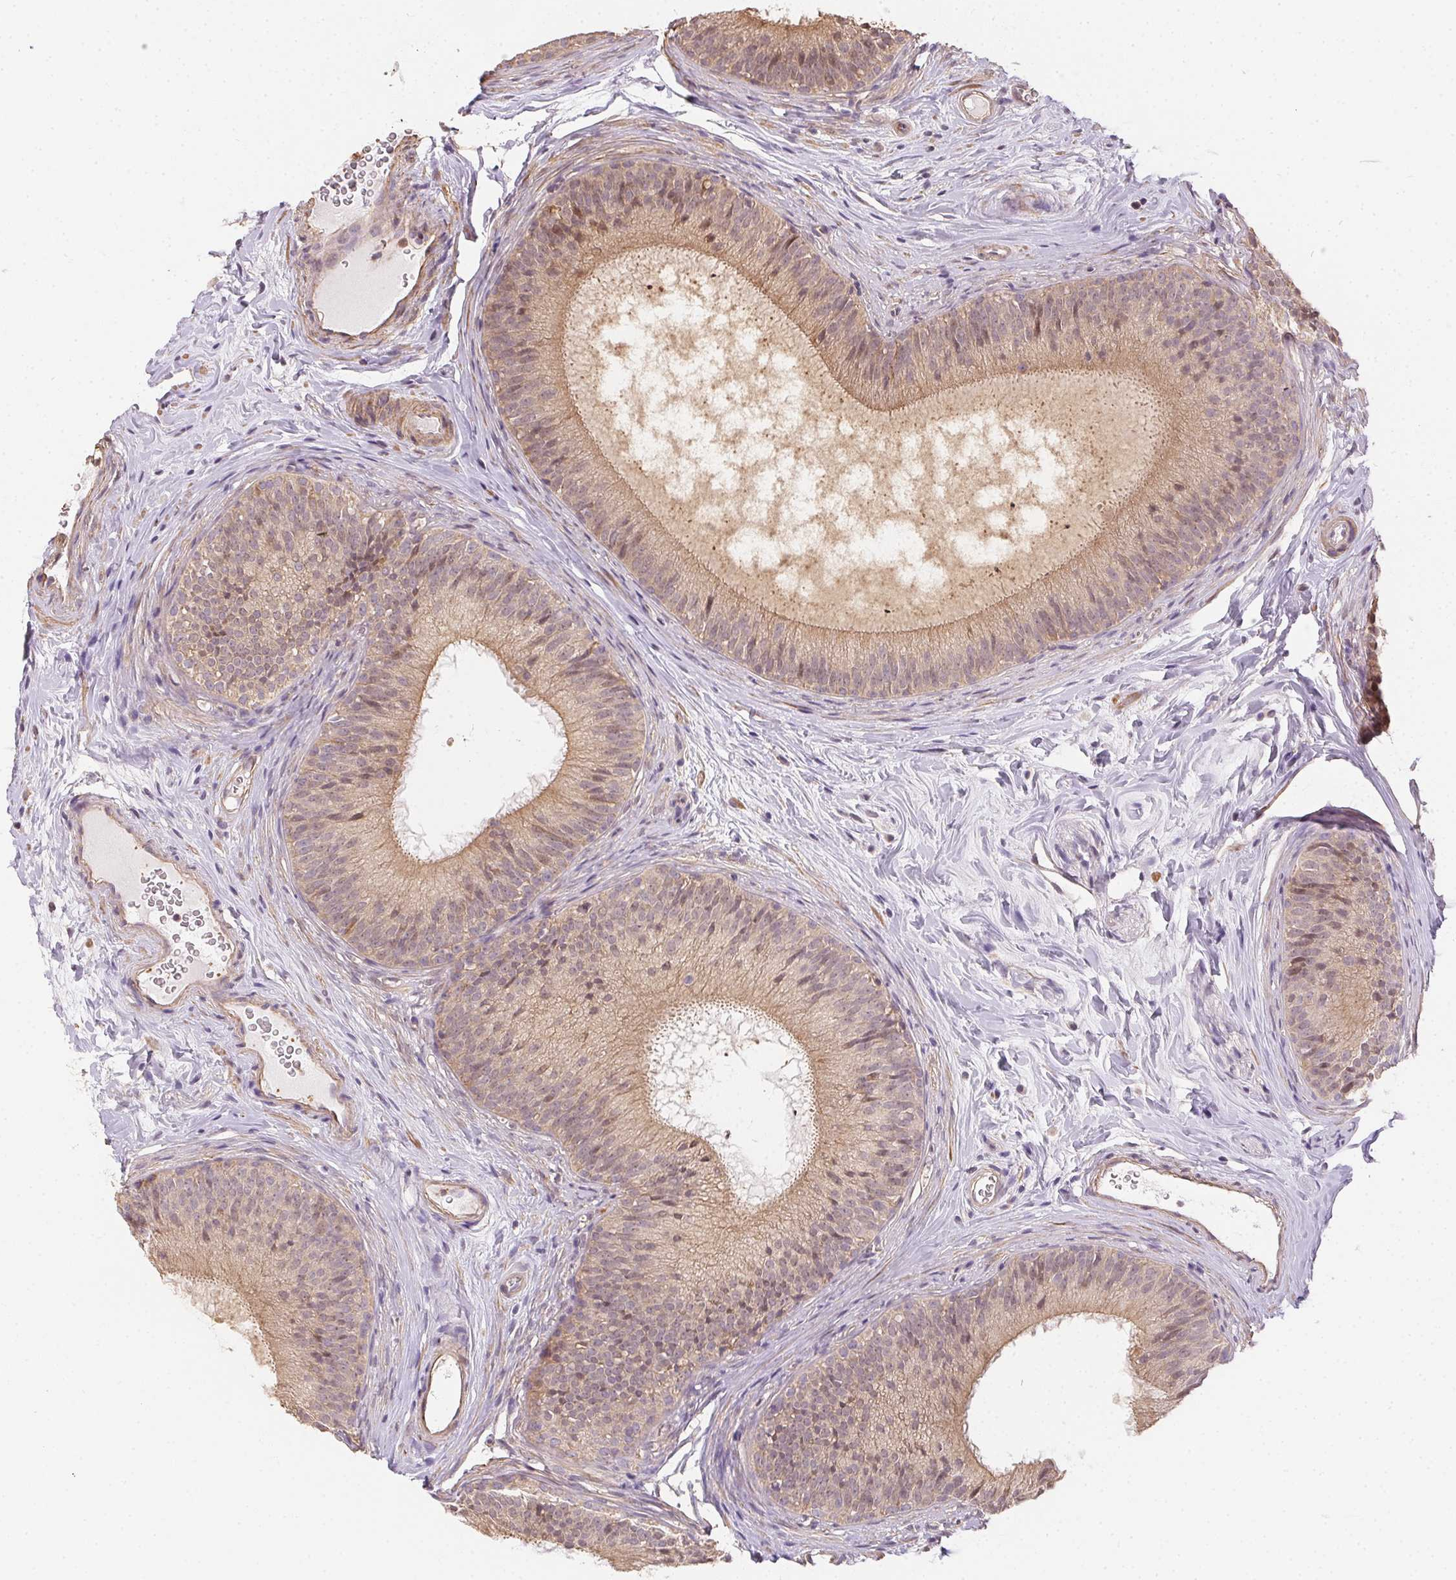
{"staining": {"intensity": "weak", "quantity": "25%-75%", "location": "cytoplasmic/membranous"}, "tissue": "epididymis", "cell_type": "Glandular cells", "image_type": "normal", "snomed": [{"axis": "morphology", "description": "Normal tissue, NOS"}, {"axis": "topography", "description": "Epididymis"}], "caption": "Approximately 25%-75% of glandular cells in benign epididymis show weak cytoplasmic/membranous protein expression as visualized by brown immunohistochemical staining.", "gene": "REV3L", "patient": {"sex": "male", "age": 24}}